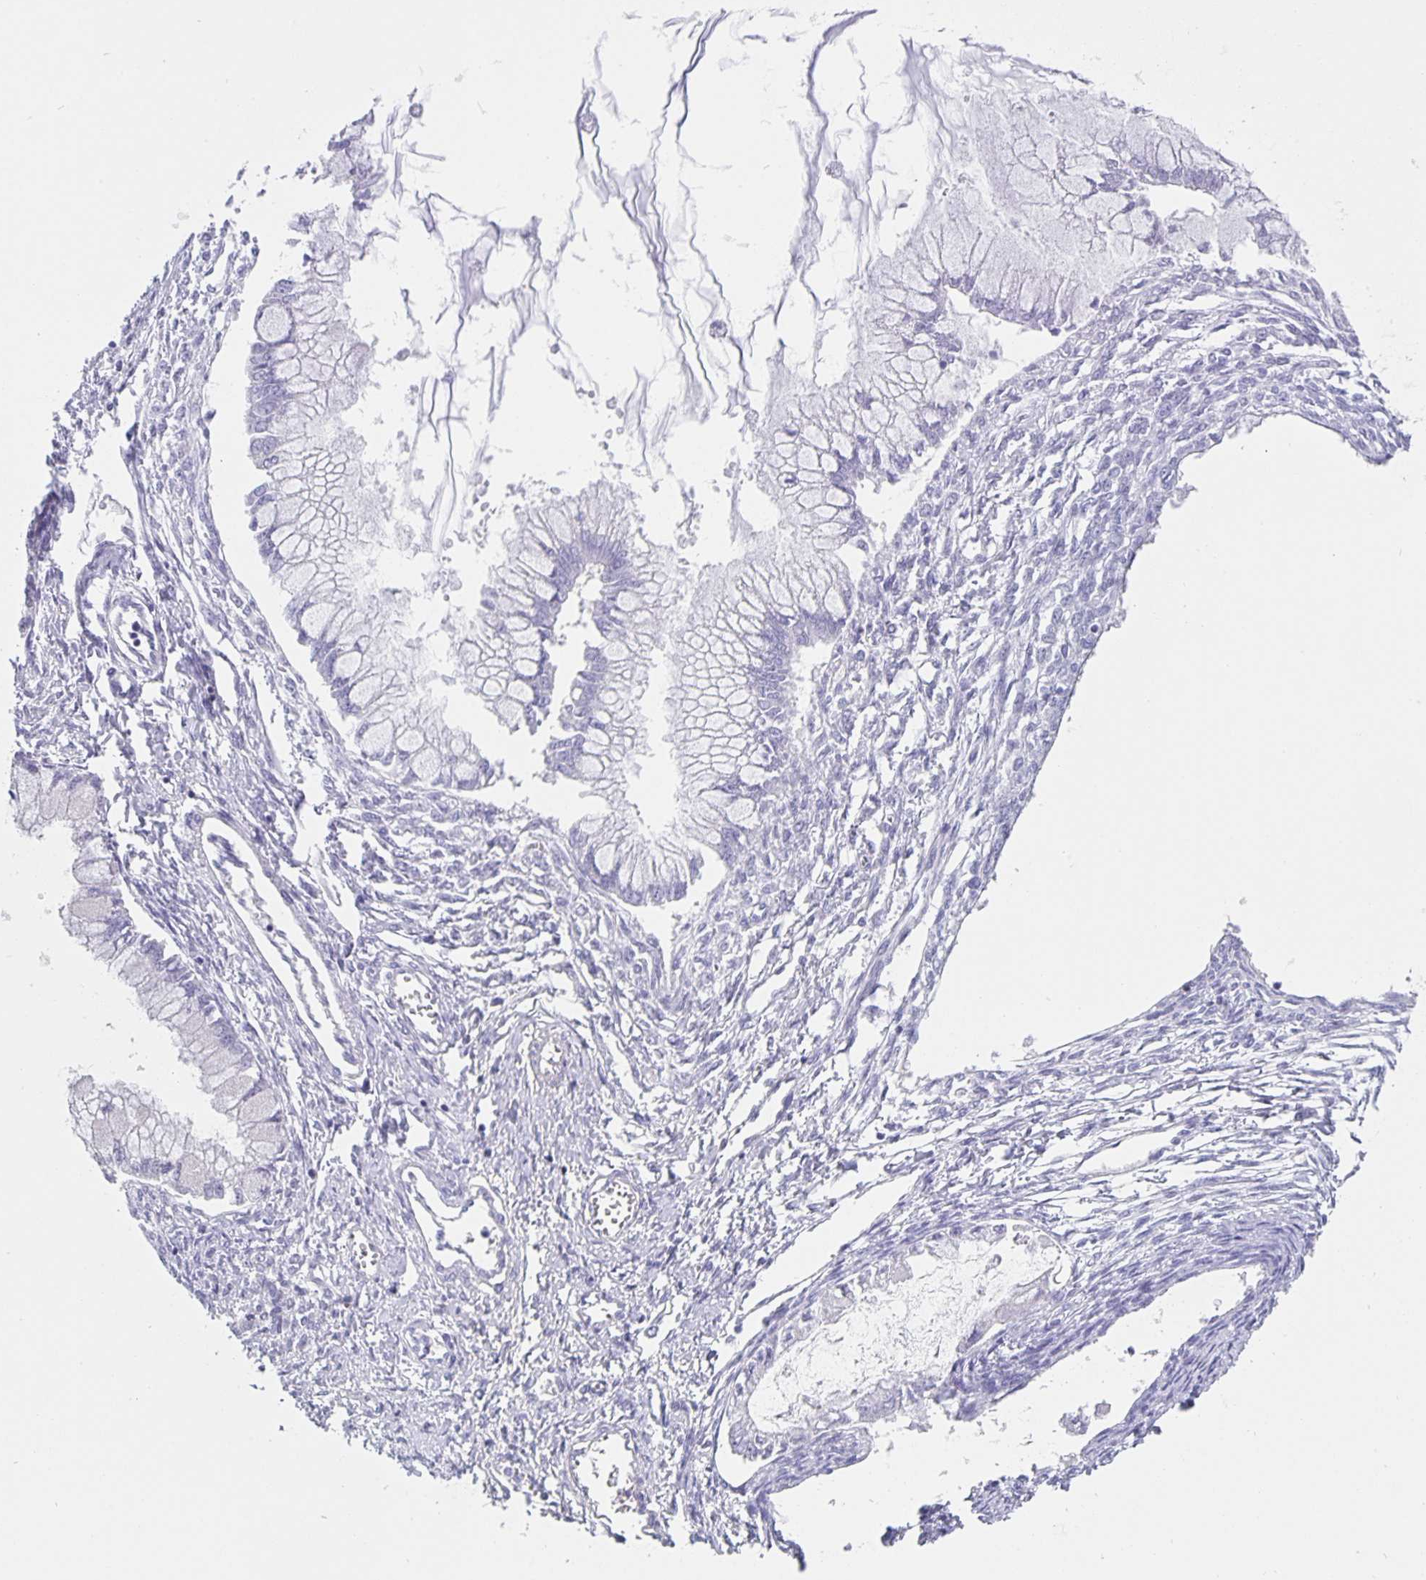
{"staining": {"intensity": "negative", "quantity": "none", "location": "none"}, "tissue": "ovarian cancer", "cell_type": "Tumor cells", "image_type": "cancer", "snomed": [{"axis": "morphology", "description": "Cystadenocarcinoma, mucinous, NOS"}, {"axis": "topography", "description": "Ovary"}], "caption": "Tumor cells show no significant staining in ovarian cancer. (Immunohistochemistry, brightfield microscopy, high magnification).", "gene": "SATB2", "patient": {"sex": "female", "age": 34}}